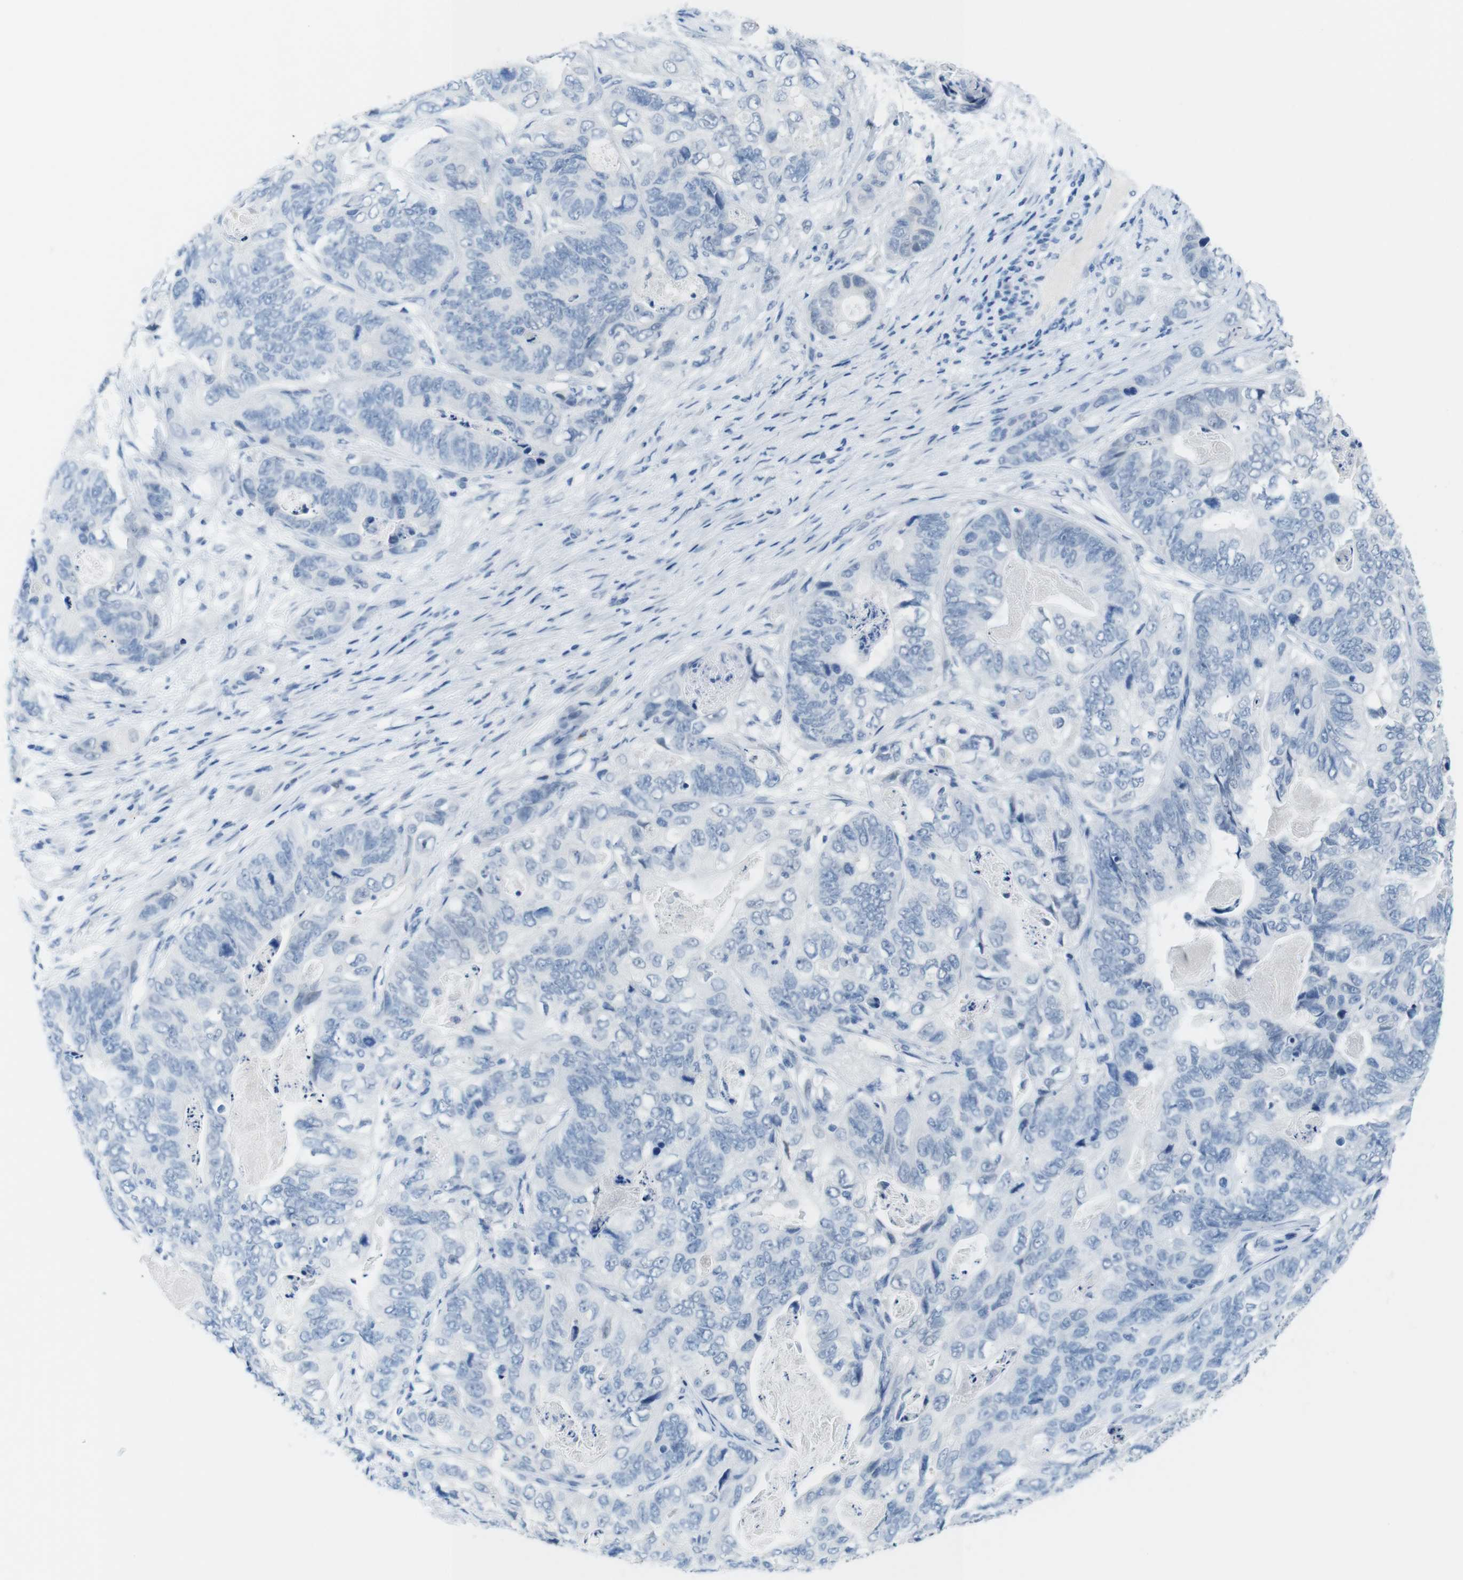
{"staining": {"intensity": "negative", "quantity": "none", "location": "none"}, "tissue": "stomach cancer", "cell_type": "Tumor cells", "image_type": "cancer", "snomed": [{"axis": "morphology", "description": "Adenocarcinoma, NOS"}, {"axis": "topography", "description": "Stomach"}], "caption": "This is a micrograph of immunohistochemistry (IHC) staining of stomach cancer, which shows no positivity in tumor cells. (DAB (3,3'-diaminobenzidine) immunohistochemistry with hematoxylin counter stain).", "gene": "OPN1SW", "patient": {"sex": "female", "age": 89}}